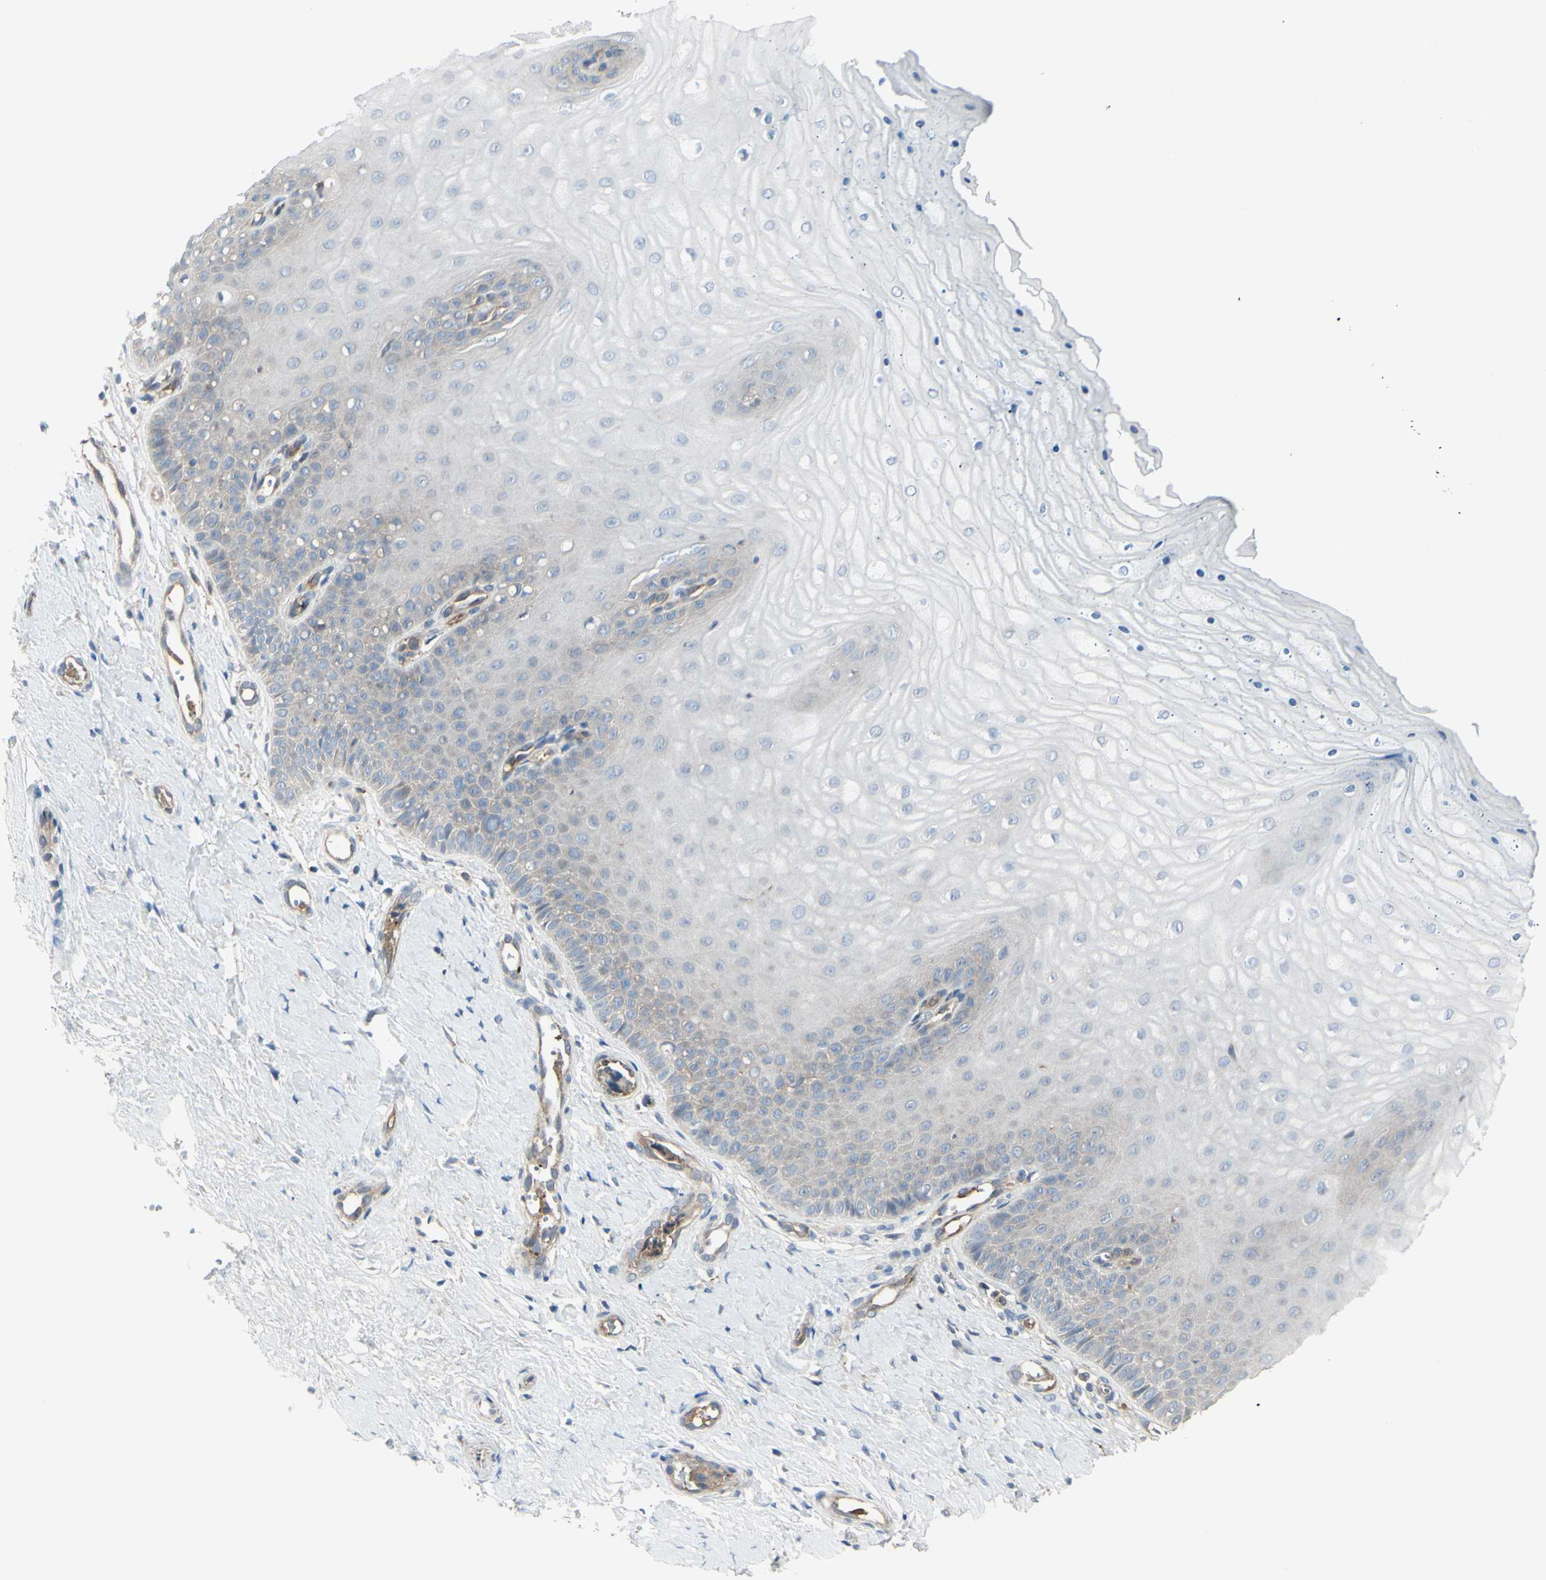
{"staining": {"intensity": "moderate", "quantity": "25%-75%", "location": "cytoplasmic/membranous"}, "tissue": "cervix", "cell_type": "Glandular cells", "image_type": "normal", "snomed": [{"axis": "morphology", "description": "Normal tissue, NOS"}, {"axis": "topography", "description": "Cervix"}], "caption": "Moderate cytoplasmic/membranous positivity for a protein is identified in approximately 25%-75% of glandular cells of unremarkable cervix using immunohistochemistry (IHC).", "gene": "IGSF9B", "patient": {"sex": "female", "age": 55}}